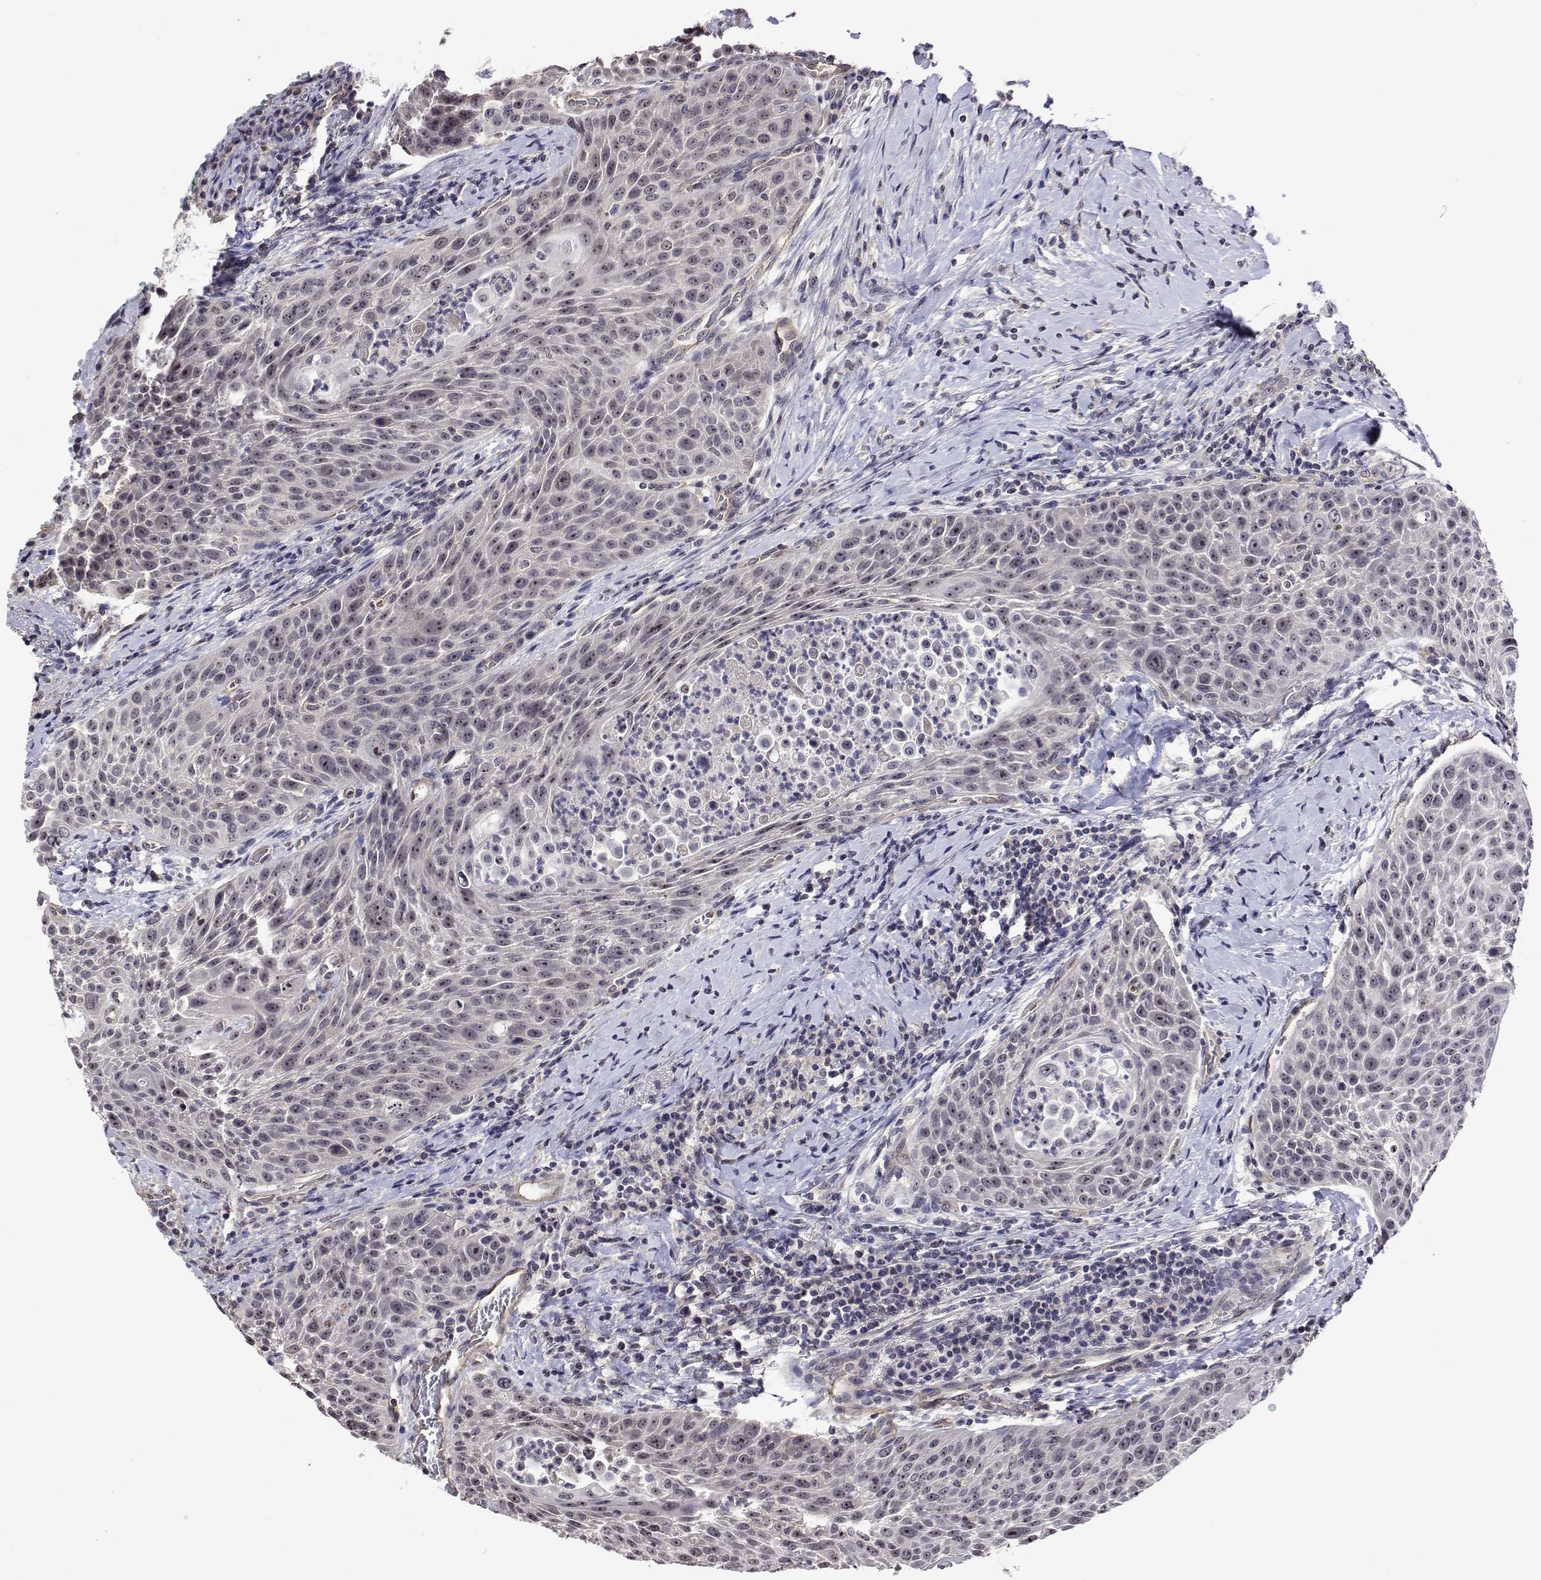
{"staining": {"intensity": "weak", "quantity": "25%-75%", "location": "nuclear"}, "tissue": "head and neck cancer", "cell_type": "Tumor cells", "image_type": "cancer", "snomed": [{"axis": "morphology", "description": "Squamous cell carcinoma, NOS"}, {"axis": "topography", "description": "Head-Neck"}], "caption": "This image reveals immunohistochemistry staining of human squamous cell carcinoma (head and neck), with low weak nuclear staining in approximately 25%-75% of tumor cells.", "gene": "NHP2", "patient": {"sex": "male", "age": 69}}